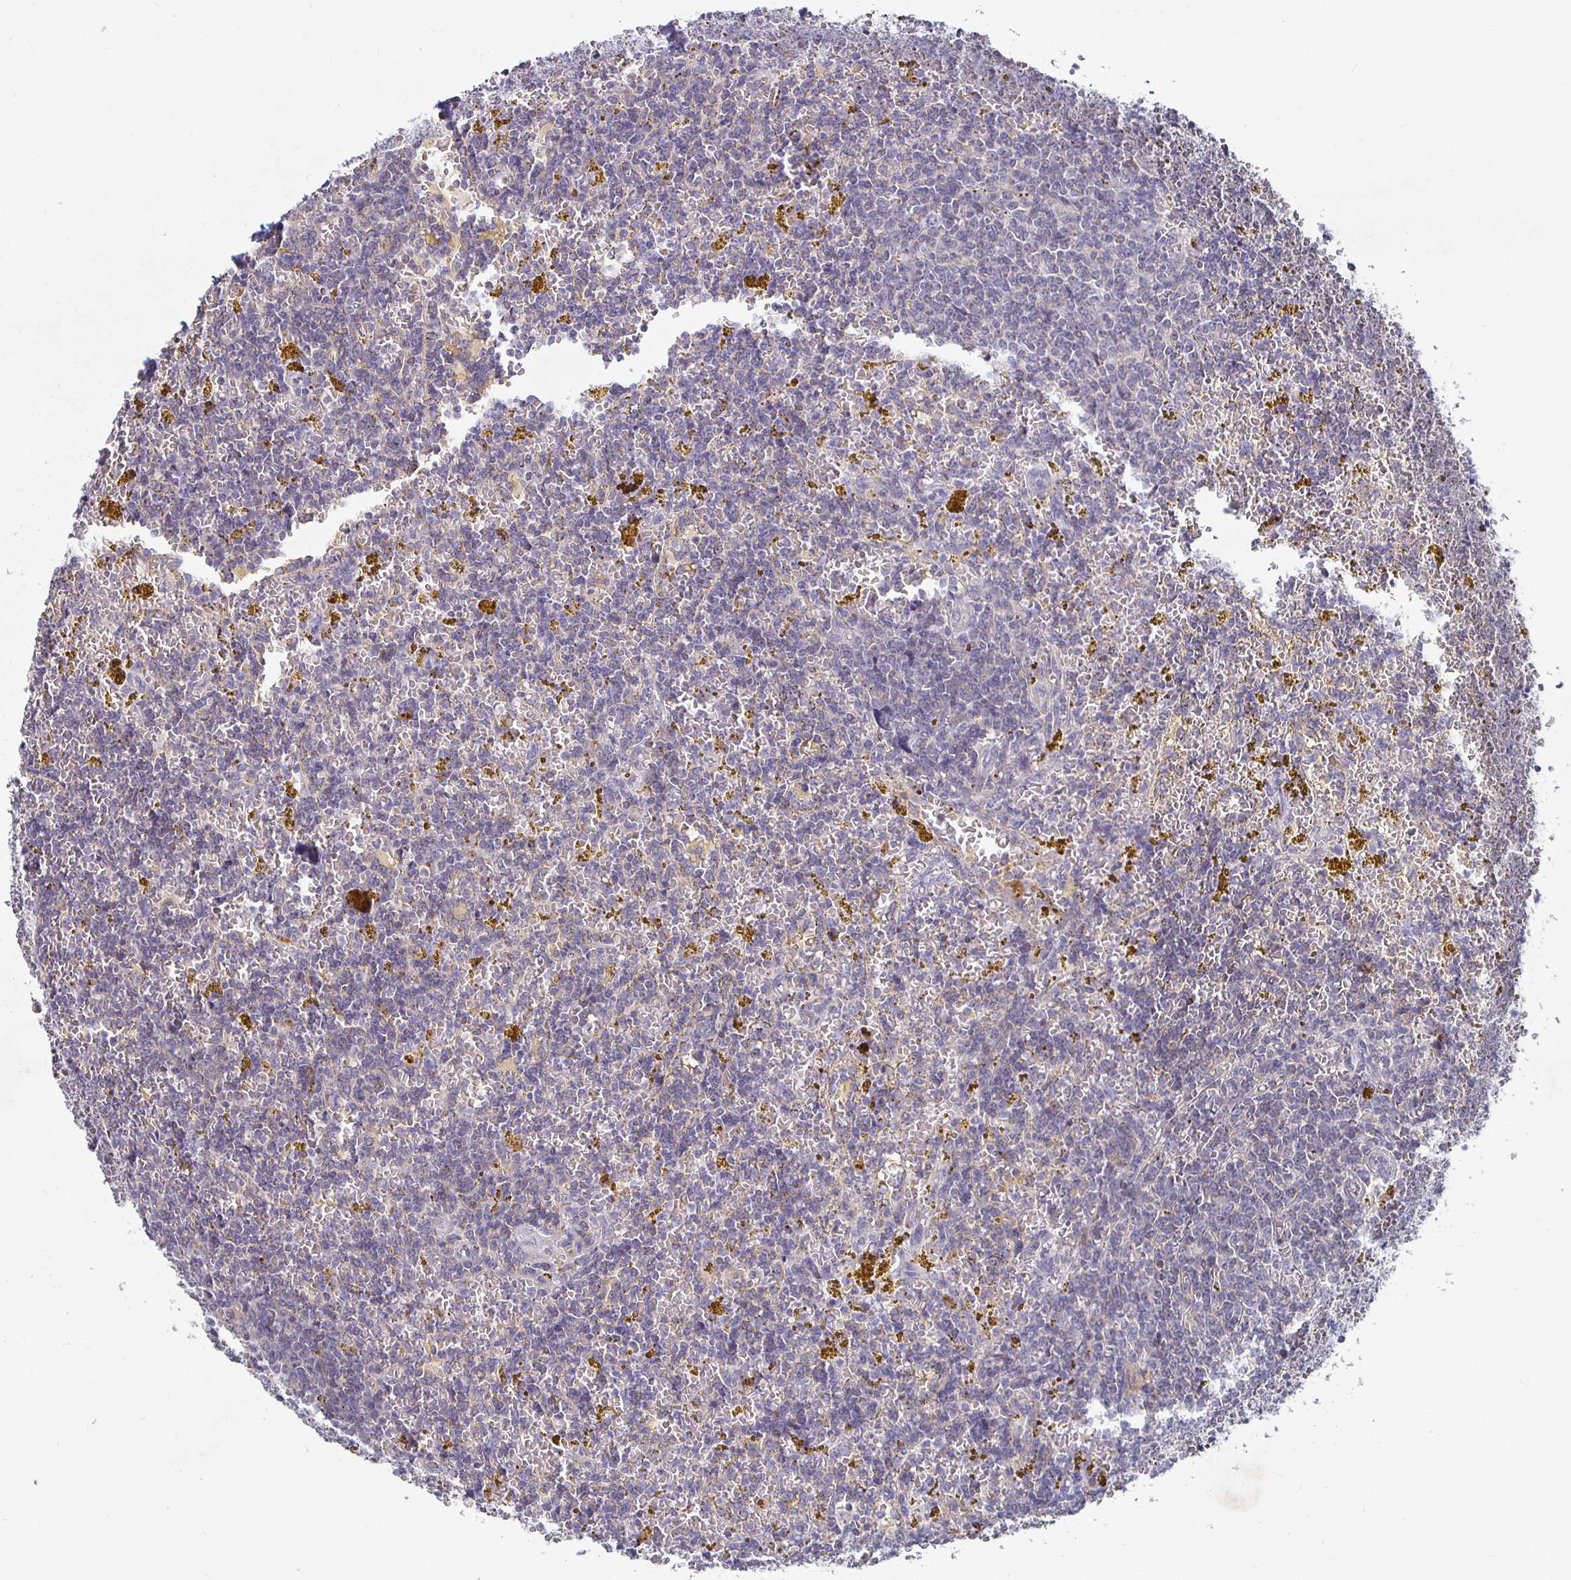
{"staining": {"intensity": "negative", "quantity": "none", "location": "none"}, "tissue": "lymphoma", "cell_type": "Tumor cells", "image_type": "cancer", "snomed": [{"axis": "morphology", "description": "Malignant lymphoma, non-Hodgkin's type, Low grade"}, {"axis": "topography", "description": "Spleen"}, {"axis": "topography", "description": "Lymph node"}], "caption": "There is no significant positivity in tumor cells of lymphoma.", "gene": "RNF144B", "patient": {"sex": "female", "age": 66}}